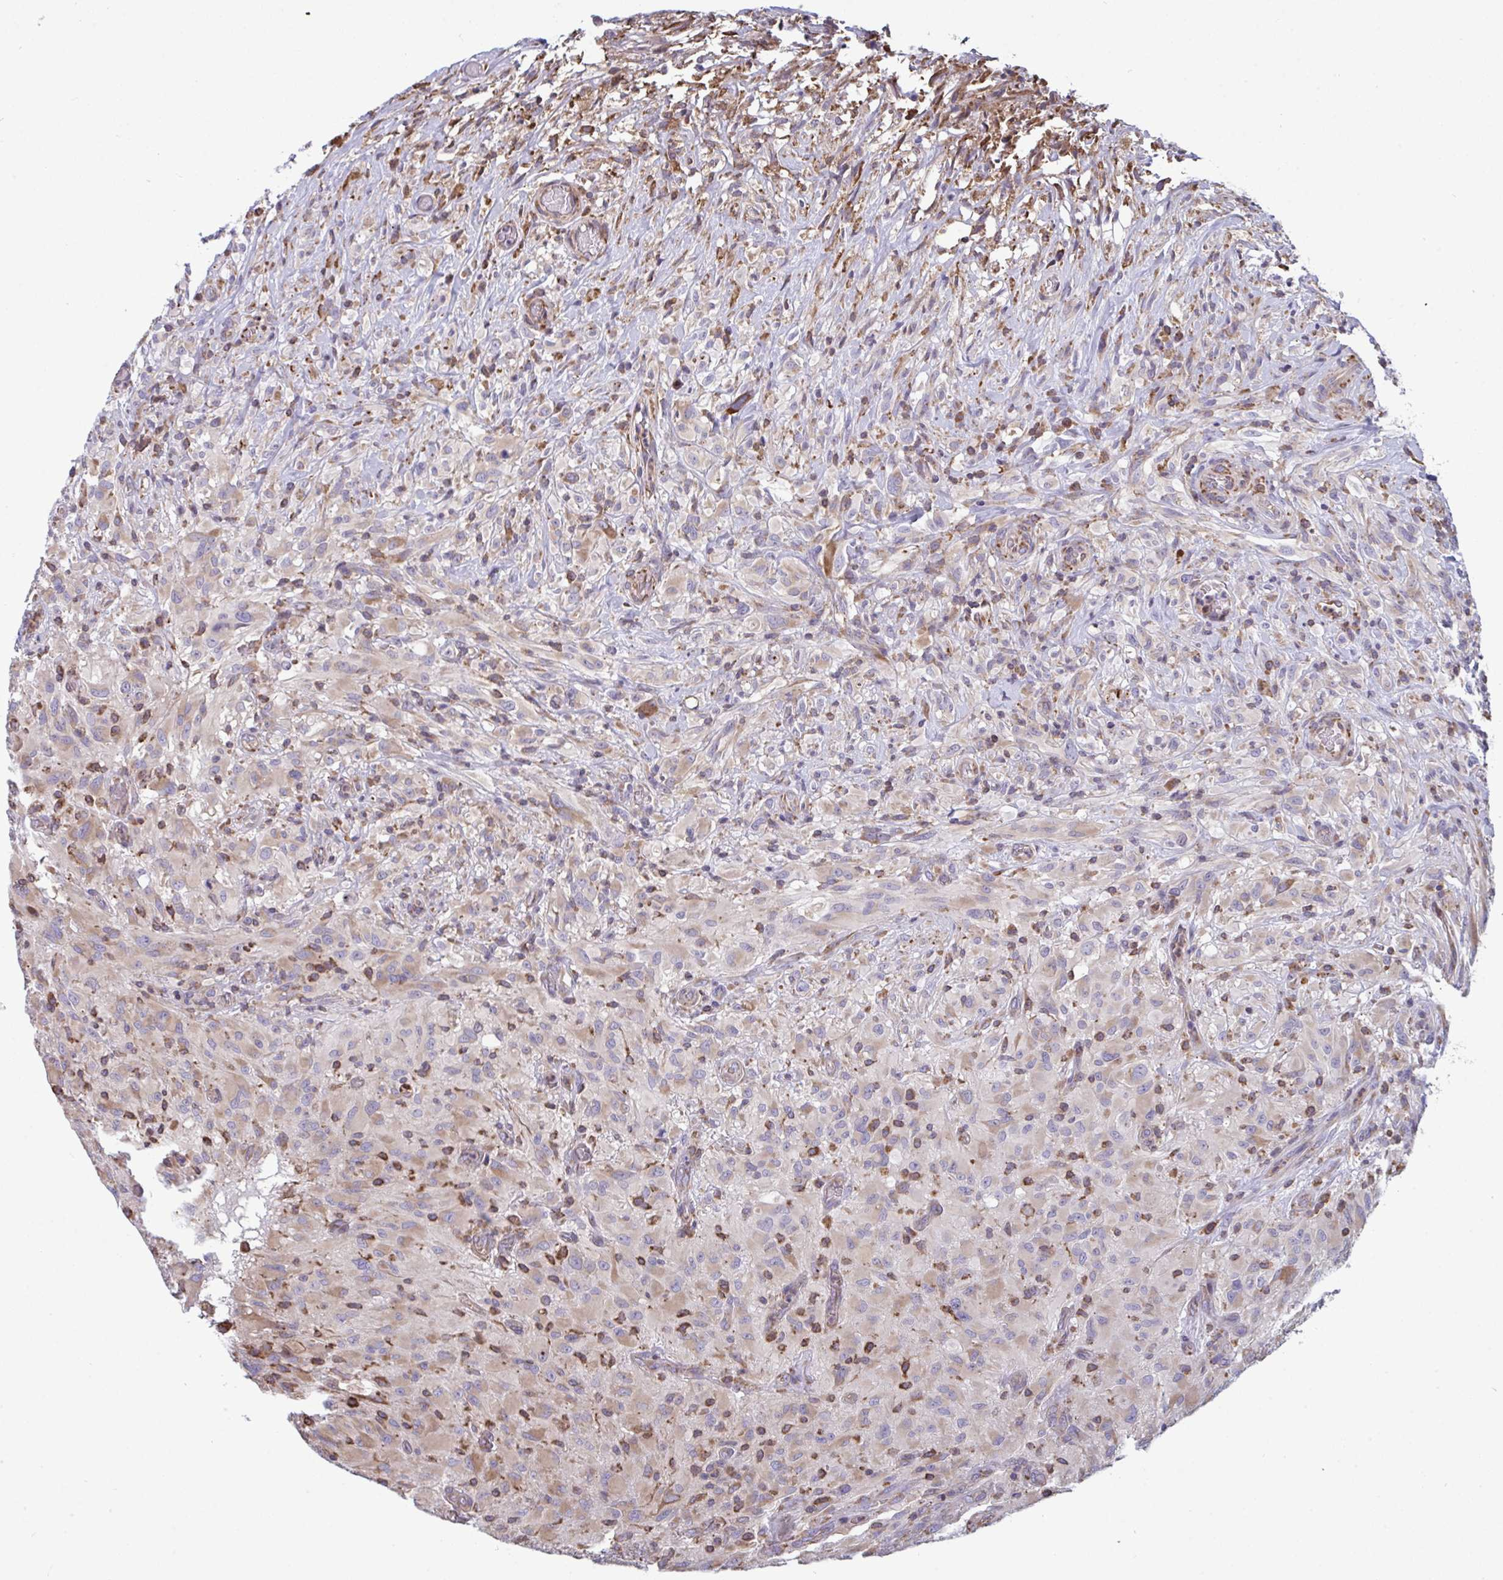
{"staining": {"intensity": "weak", "quantity": "25%-75%", "location": "cytoplasmic/membranous"}, "tissue": "glioma", "cell_type": "Tumor cells", "image_type": "cancer", "snomed": [{"axis": "morphology", "description": "Glioma, malignant, High grade"}, {"axis": "topography", "description": "Brain"}], "caption": "Protein expression analysis of glioma displays weak cytoplasmic/membranous staining in approximately 25%-75% of tumor cells.", "gene": "MYMK", "patient": {"sex": "male", "age": 71}}